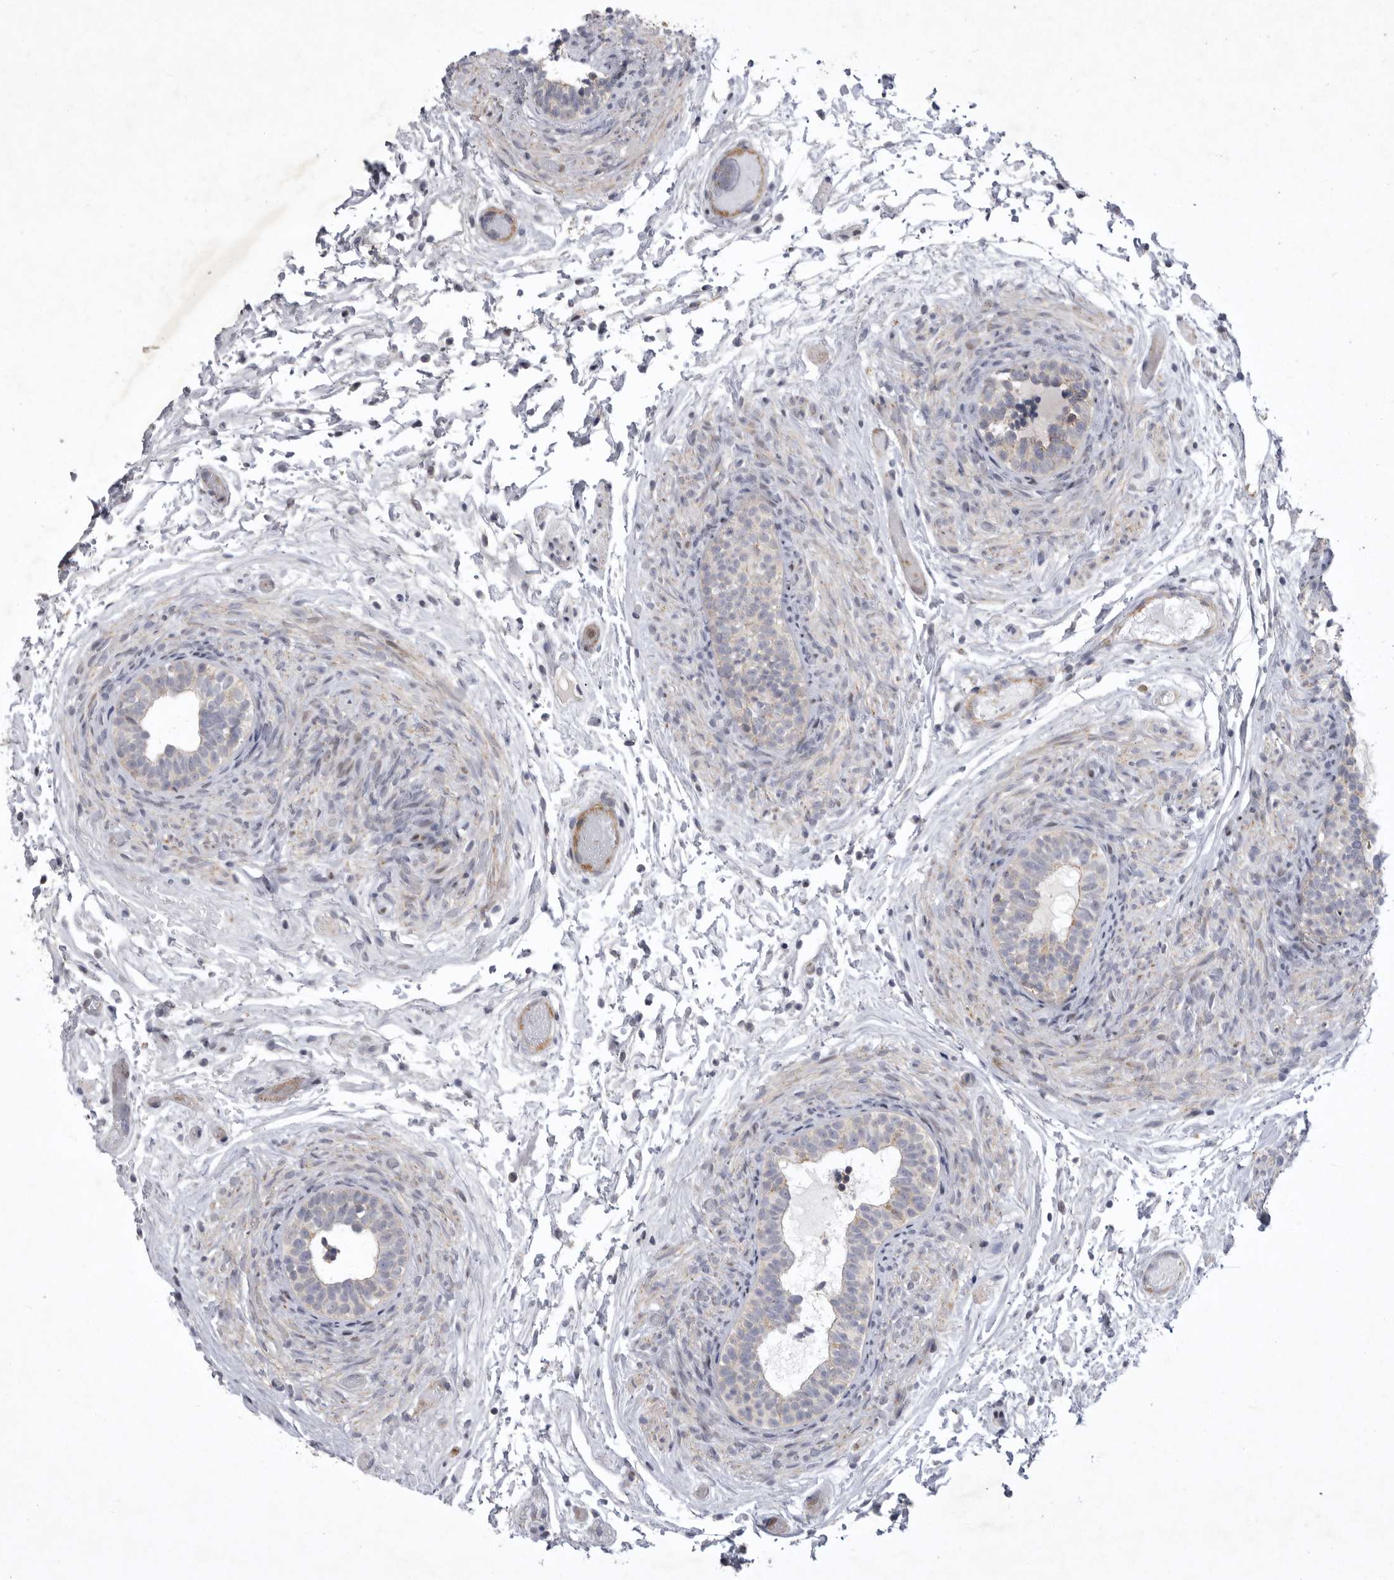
{"staining": {"intensity": "moderate", "quantity": "<25%", "location": "cytoplasmic/membranous"}, "tissue": "epididymis", "cell_type": "Glandular cells", "image_type": "normal", "snomed": [{"axis": "morphology", "description": "Normal tissue, NOS"}, {"axis": "topography", "description": "Epididymis"}], "caption": "This photomicrograph displays benign epididymis stained with immunohistochemistry to label a protein in brown. The cytoplasmic/membranous of glandular cells show moderate positivity for the protein. Nuclei are counter-stained blue.", "gene": "MPZL1", "patient": {"sex": "male", "age": 5}}